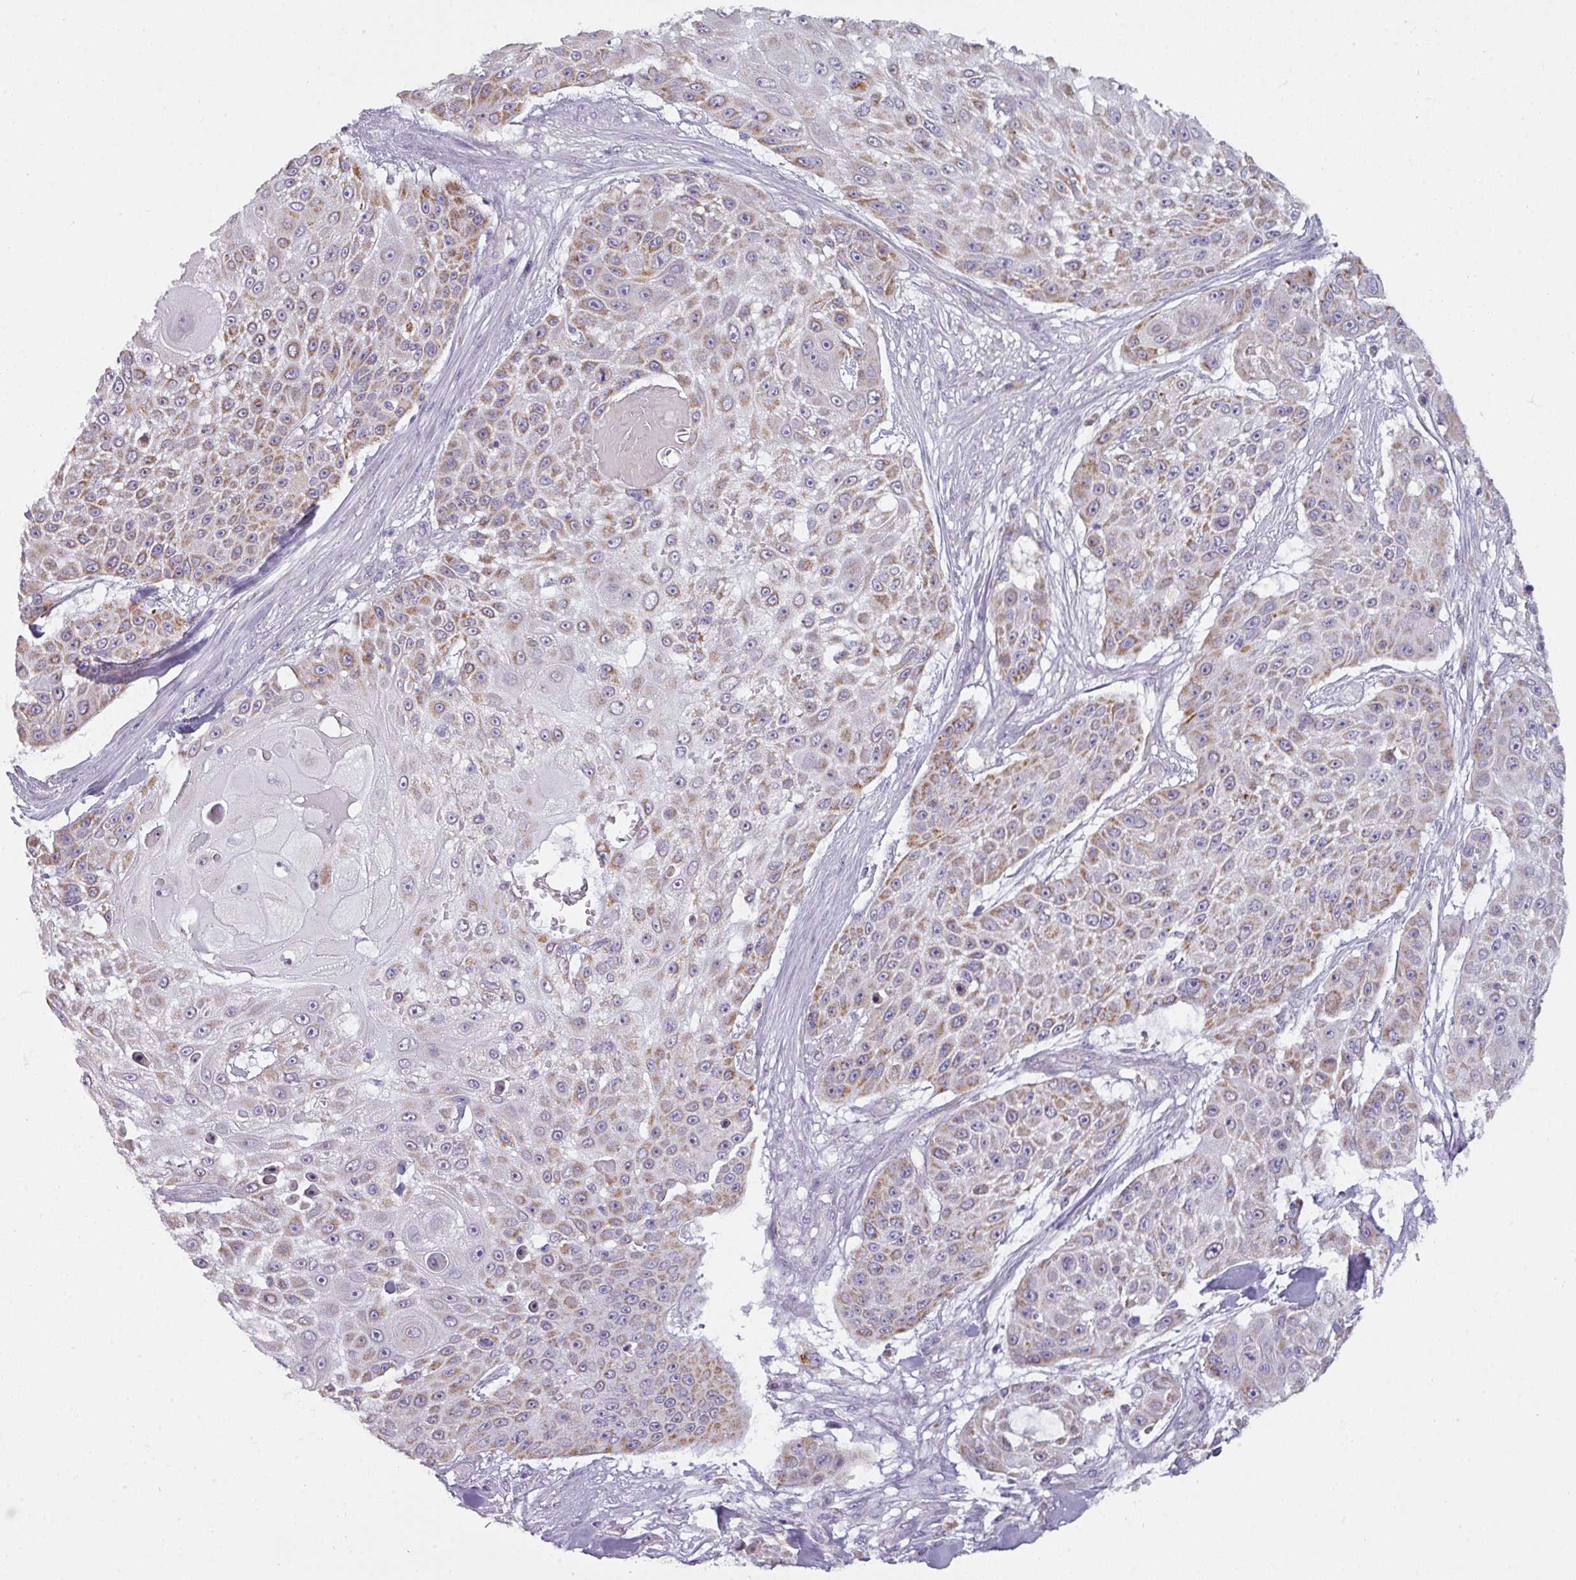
{"staining": {"intensity": "moderate", "quantity": "25%-75%", "location": "cytoplasmic/membranous"}, "tissue": "skin cancer", "cell_type": "Tumor cells", "image_type": "cancer", "snomed": [{"axis": "morphology", "description": "Squamous cell carcinoma, NOS"}, {"axis": "topography", "description": "Skin"}], "caption": "A medium amount of moderate cytoplasmic/membranous positivity is appreciated in about 25%-75% of tumor cells in skin cancer (squamous cell carcinoma) tissue. Ihc stains the protein in brown and the nuclei are stained blue.", "gene": "C2orf68", "patient": {"sex": "female", "age": 86}}